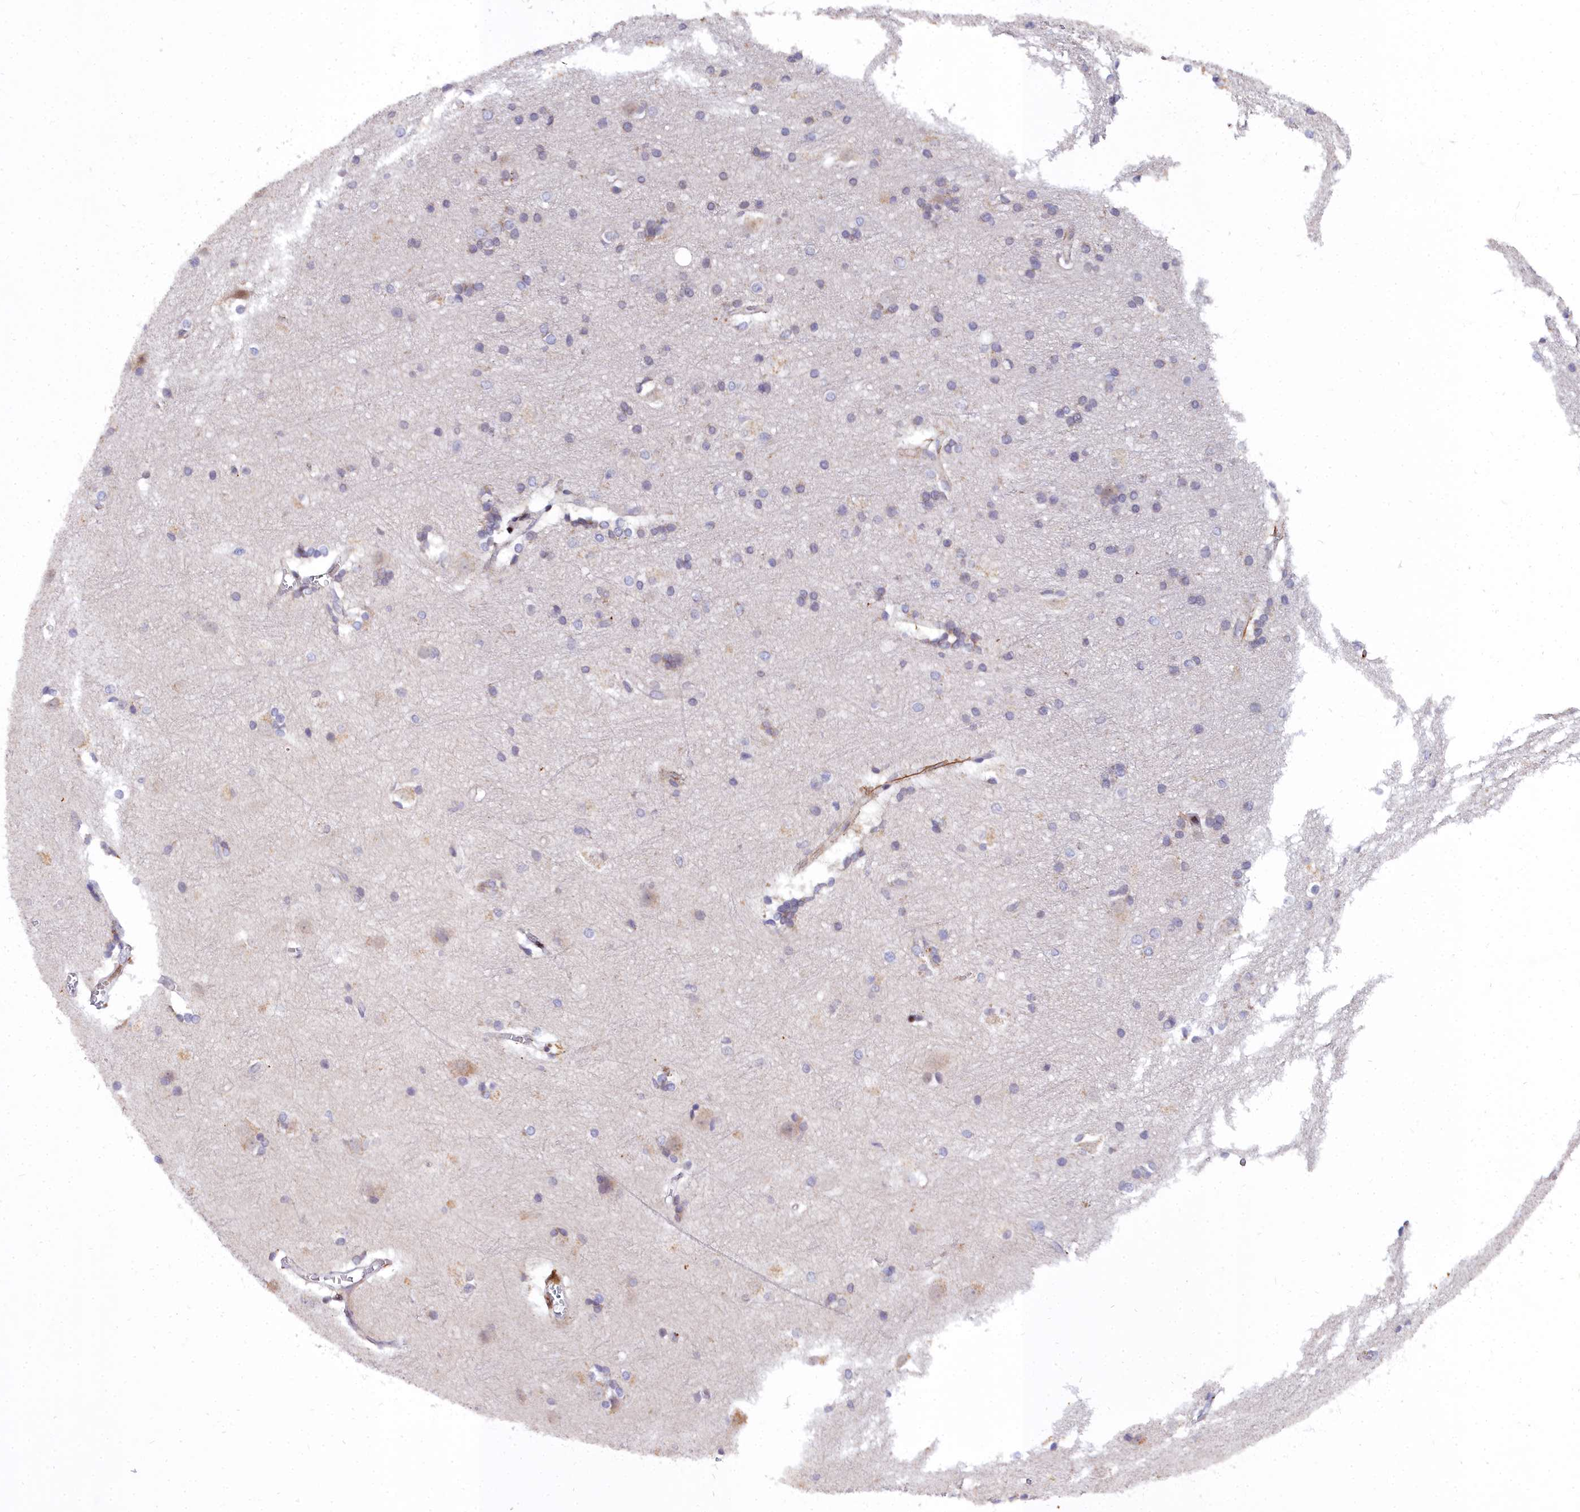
{"staining": {"intensity": "moderate", "quantity": "25%-75%", "location": "cytoplasmic/membranous"}, "tissue": "cerebral cortex", "cell_type": "Endothelial cells", "image_type": "normal", "snomed": [{"axis": "morphology", "description": "Normal tissue, NOS"}, {"axis": "topography", "description": "Cerebral cortex"}], "caption": "Brown immunohistochemical staining in unremarkable human cerebral cortex displays moderate cytoplasmic/membranous expression in approximately 25%-75% of endothelial cells.", "gene": "MRPS11", "patient": {"sex": "male", "age": 54}}